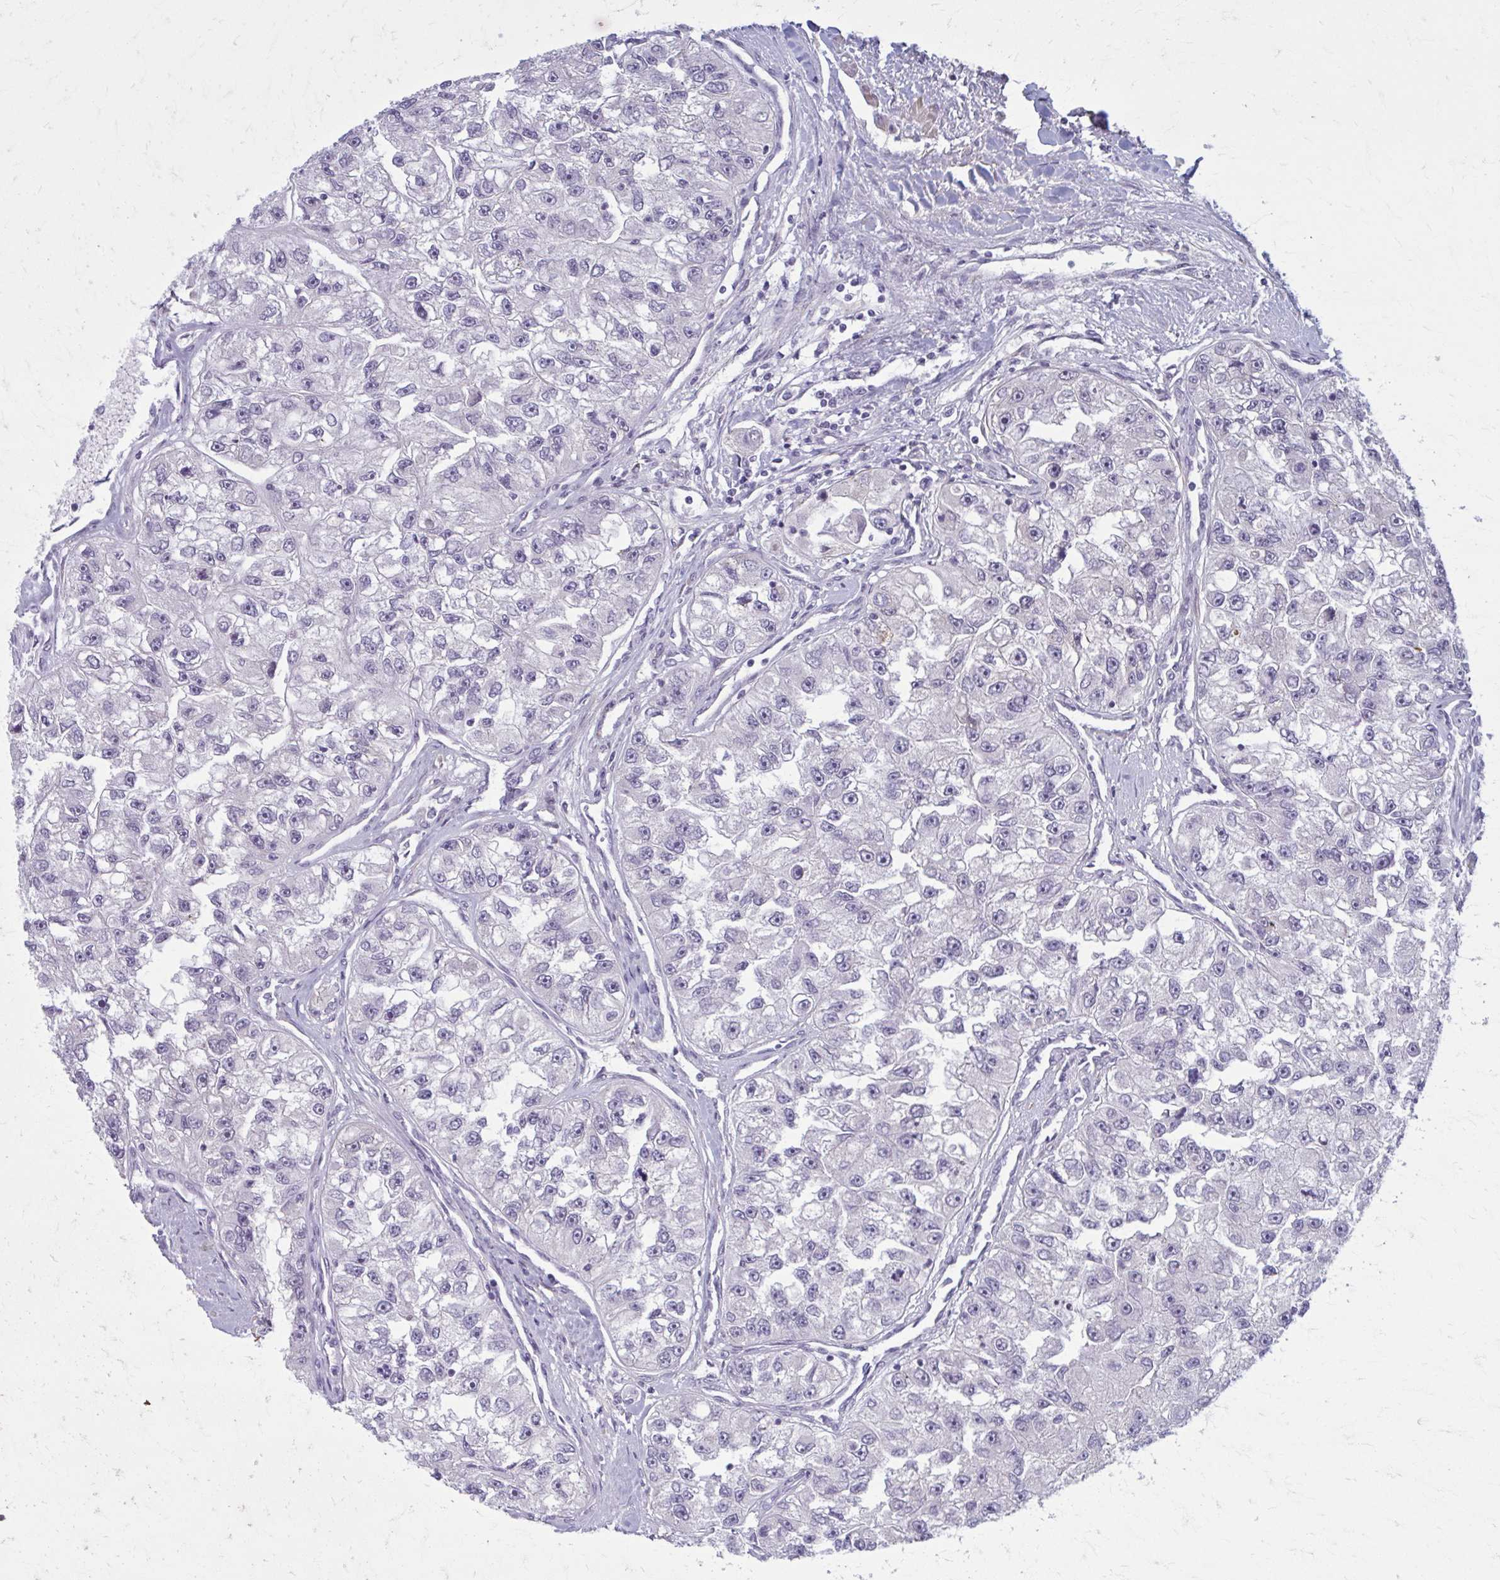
{"staining": {"intensity": "negative", "quantity": "none", "location": "none"}, "tissue": "renal cancer", "cell_type": "Tumor cells", "image_type": "cancer", "snomed": [{"axis": "morphology", "description": "Adenocarcinoma, NOS"}, {"axis": "topography", "description": "Kidney"}], "caption": "There is no significant expression in tumor cells of renal cancer (adenocarcinoma).", "gene": "NUMBL", "patient": {"sex": "male", "age": 63}}